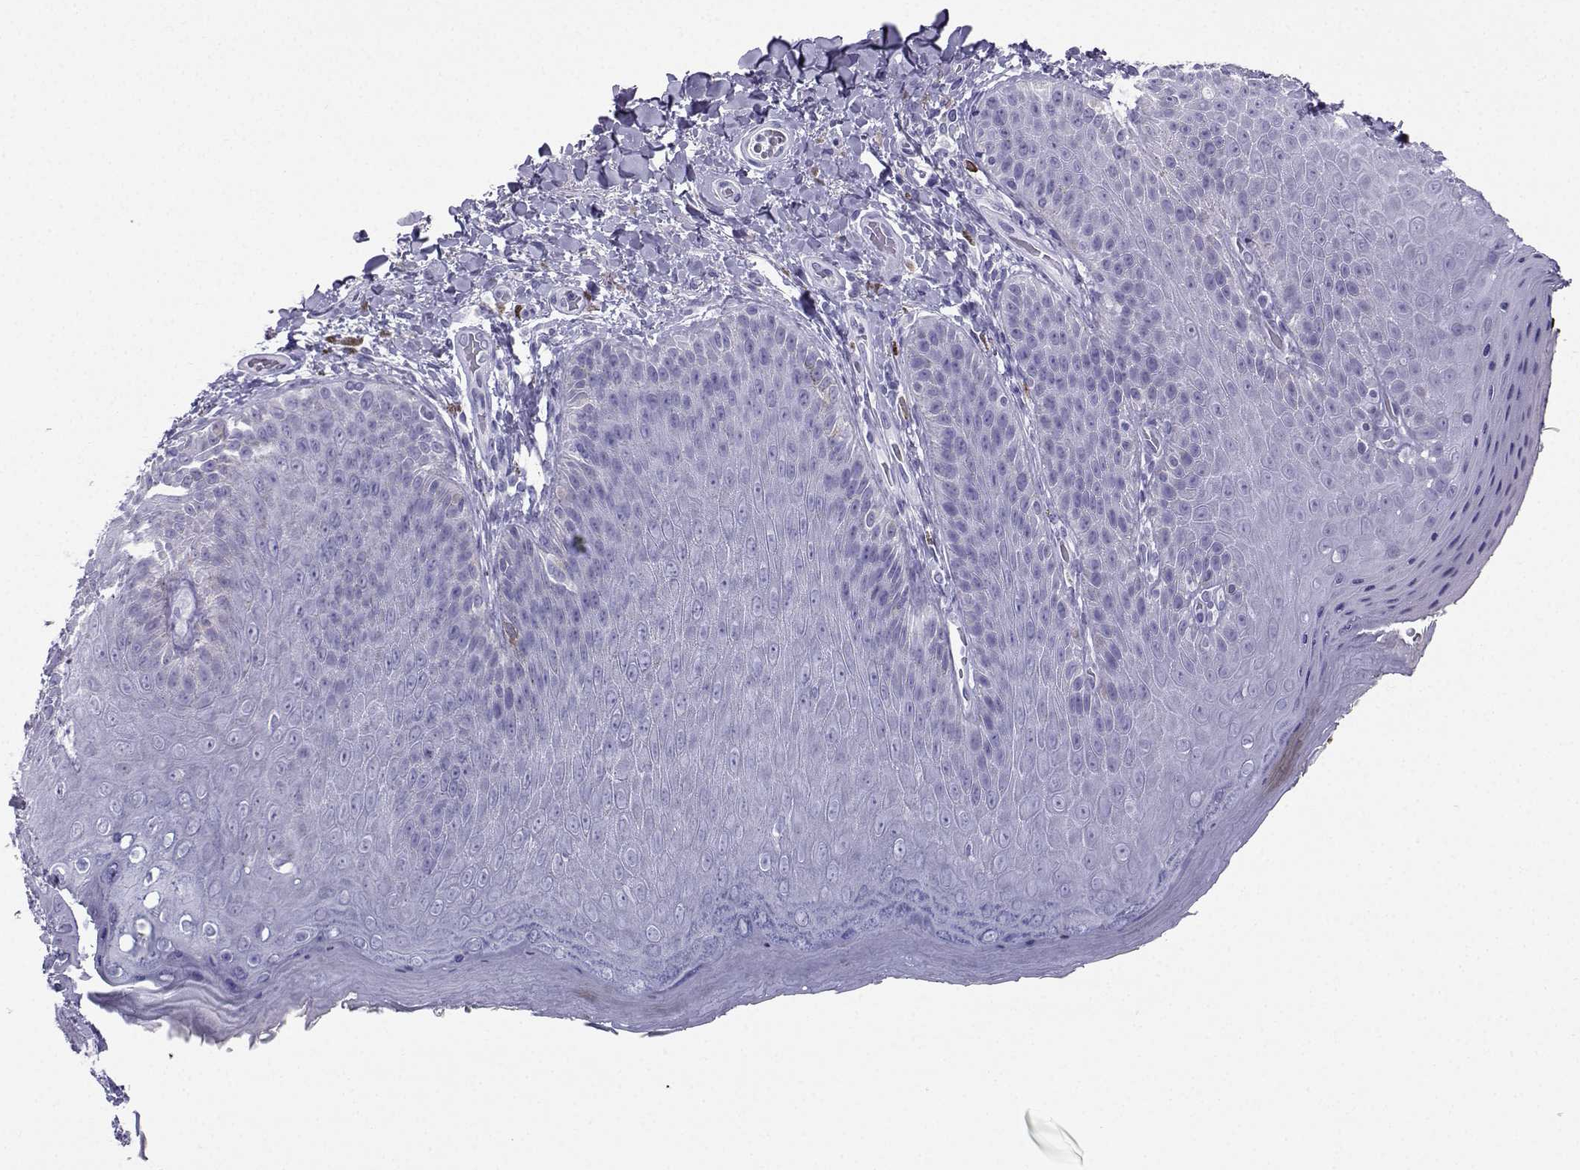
{"staining": {"intensity": "negative", "quantity": "none", "location": "none"}, "tissue": "skin", "cell_type": "Epidermal cells", "image_type": "normal", "snomed": [{"axis": "morphology", "description": "Normal tissue, NOS"}, {"axis": "topography", "description": "Anal"}], "caption": "DAB immunohistochemical staining of normal skin displays no significant staining in epidermal cells. (DAB (3,3'-diaminobenzidine) IHC, high magnification).", "gene": "SLC18A2", "patient": {"sex": "male", "age": 53}}